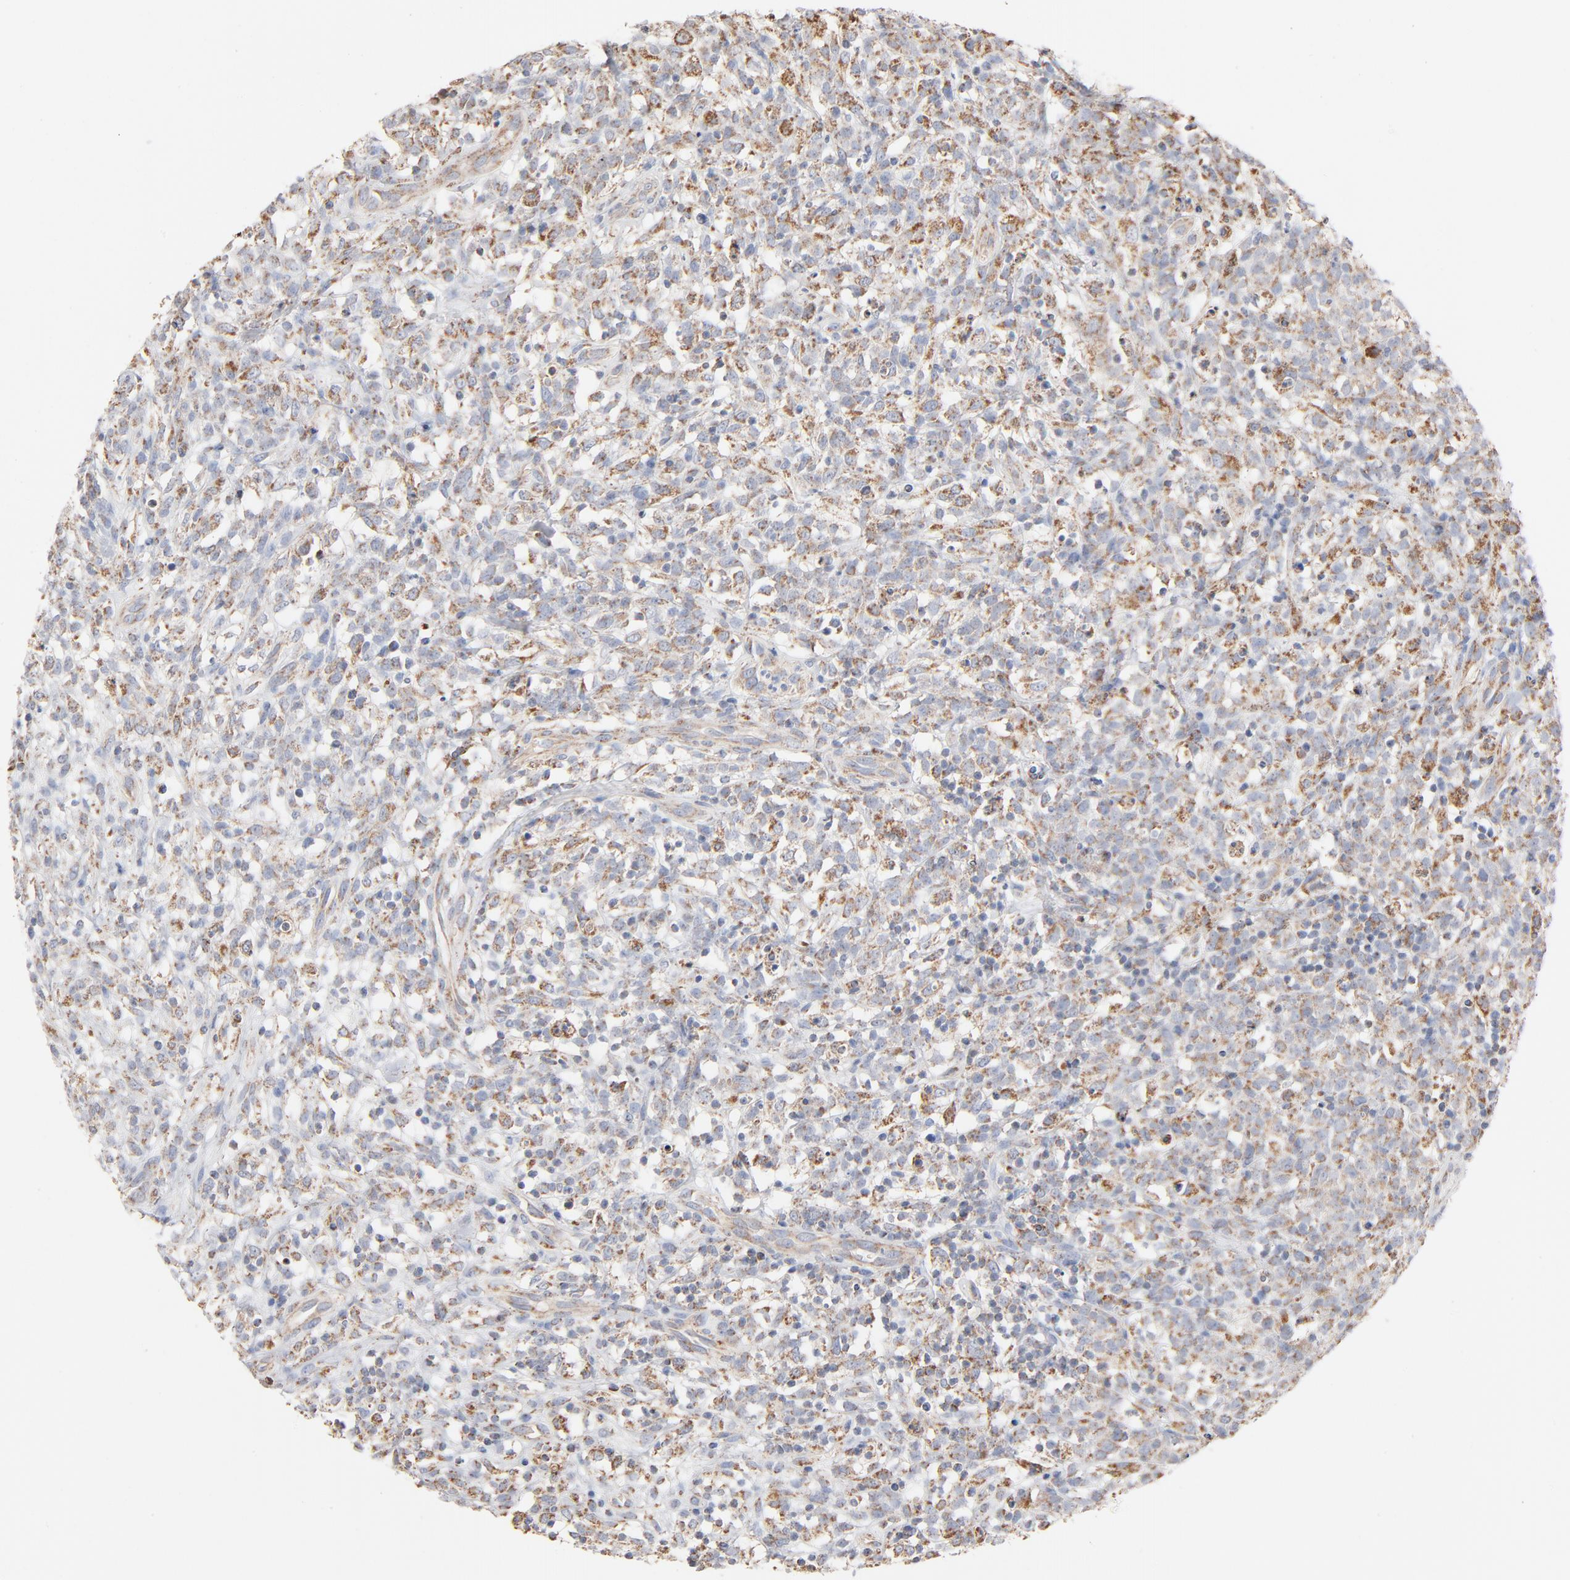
{"staining": {"intensity": "moderate", "quantity": ">75%", "location": "cytoplasmic/membranous"}, "tissue": "lymphoma", "cell_type": "Tumor cells", "image_type": "cancer", "snomed": [{"axis": "morphology", "description": "Malignant lymphoma, non-Hodgkin's type, High grade"}, {"axis": "topography", "description": "Lymph node"}], "caption": "This is a histology image of immunohistochemistry staining of malignant lymphoma, non-Hodgkin's type (high-grade), which shows moderate positivity in the cytoplasmic/membranous of tumor cells.", "gene": "UQCRC1", "patient": {"sex": "female", "age": 73}}